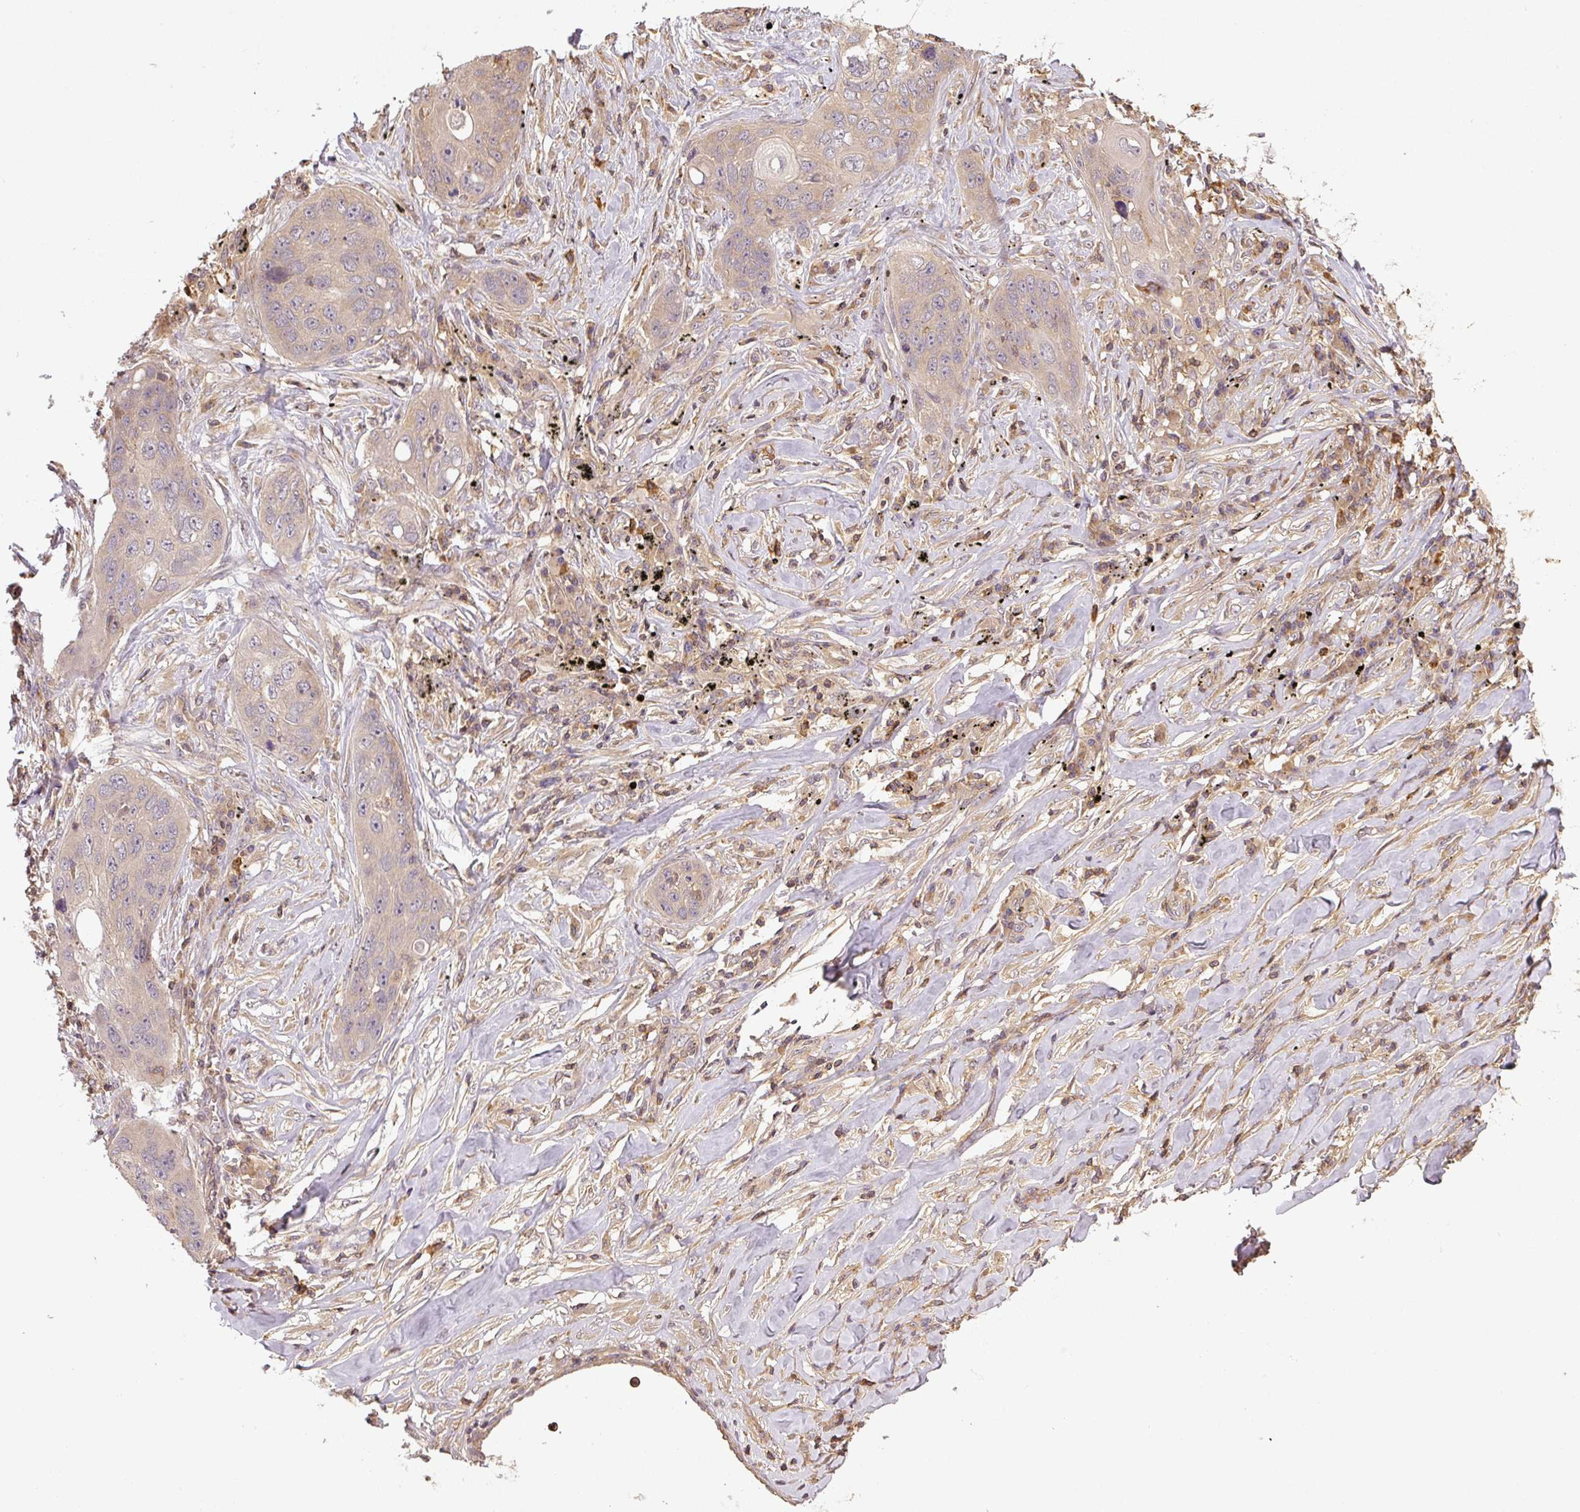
{"staining": {"intensity": "weak", "quantity": "<25%", "location": "cytoplasmic/membranous"}, "tissue": "lung cancer", "cell_type": "Tumor cells", "image_type": "cancer", "snomed": [{"axis": "morphology", "description": "Squamous cell carcinoma, NOS"}, {"axis": "topography", "description": "Lung"}], "caption": "IHC of lung squamous cell carcinoma exhibits no staining in tumor cells.", "gene": "TCL1B", "patient": {"sex": "female", "age": 63}}